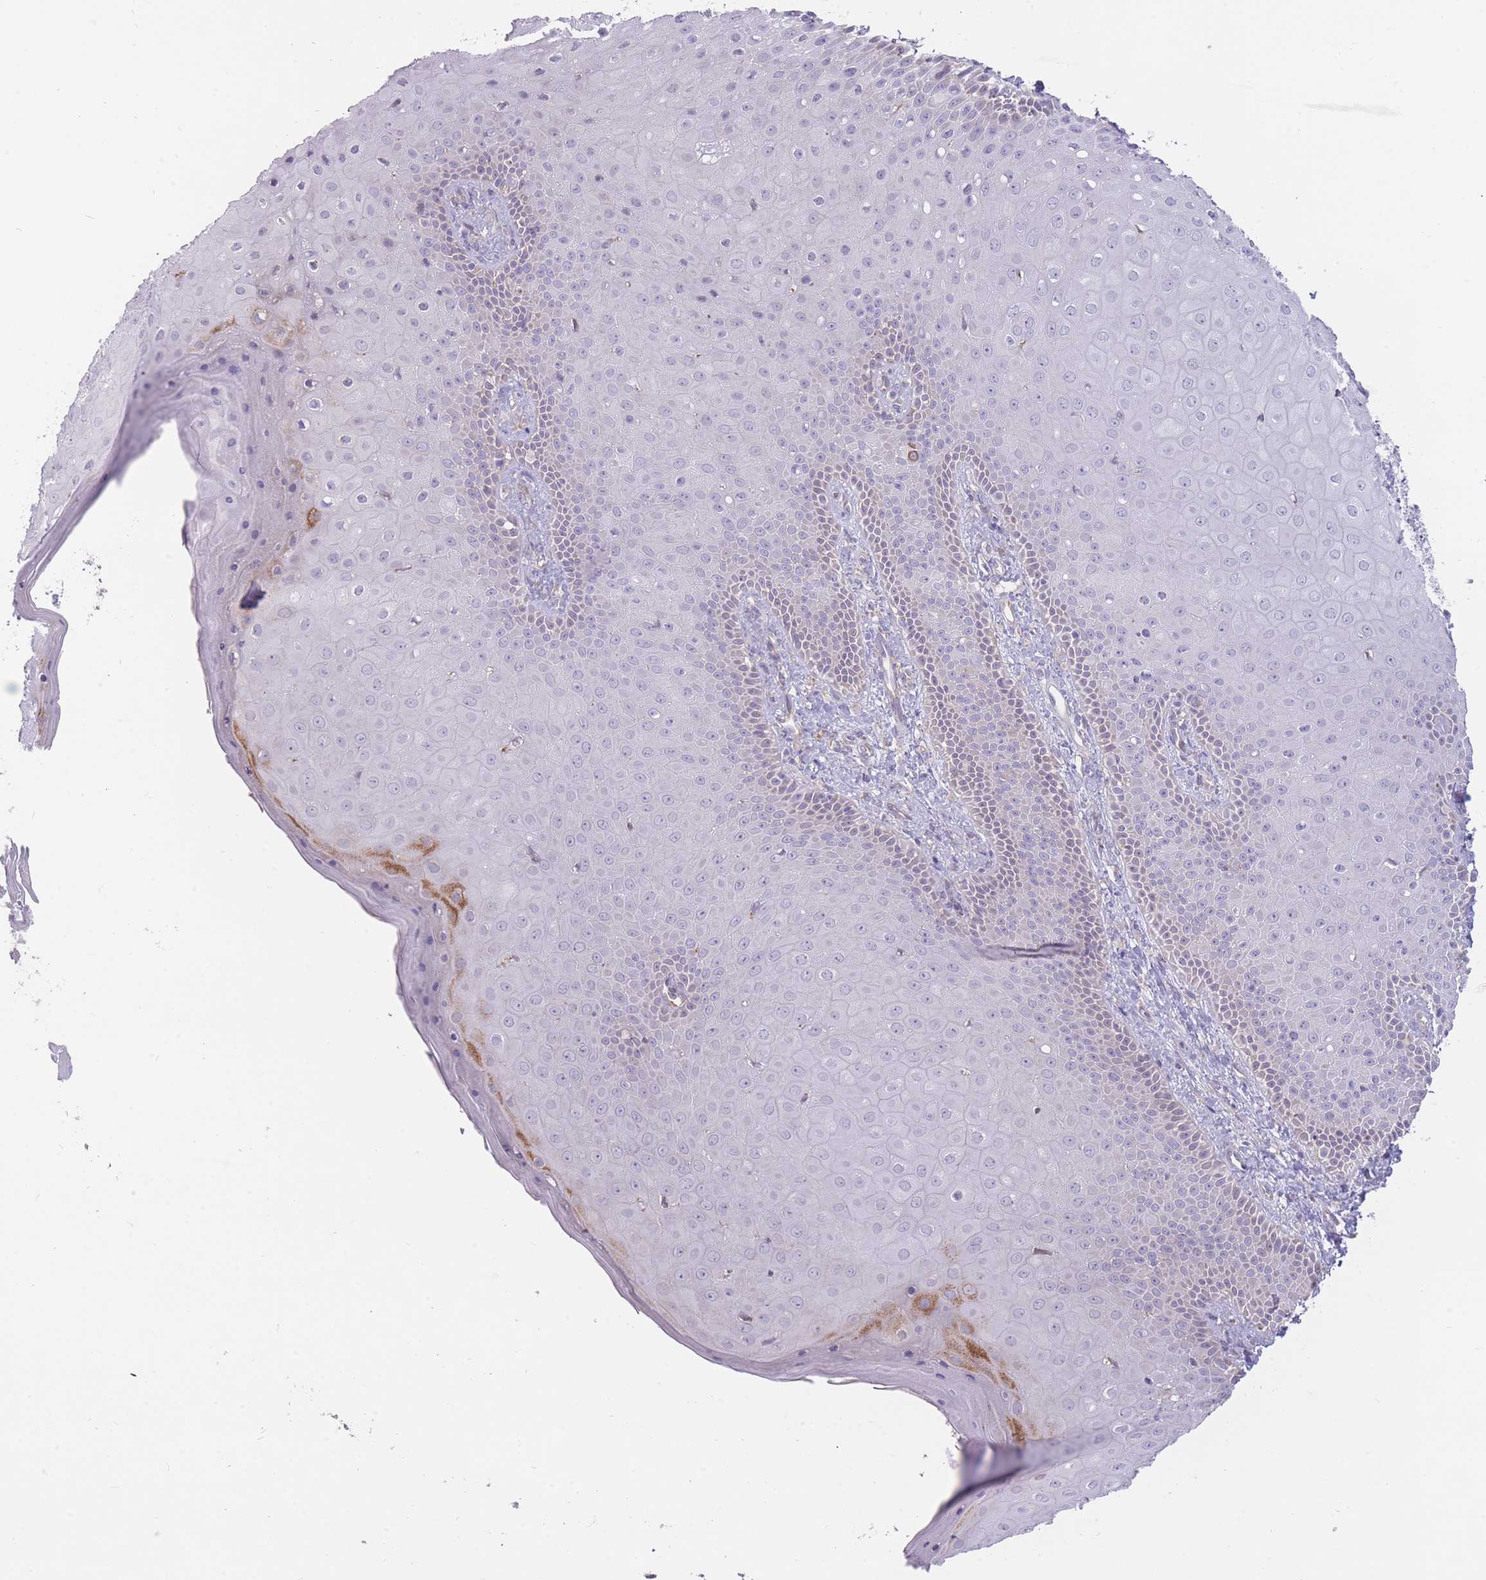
{"staining": {"intensity": "moderate", "quantity": "<25%", "location": "cytoplasmic/membranous"}, "tissue": "skin", "cell_type": "Epidermal cells", "image_type": "normal", "snomed": [{"axis": "morphology", "description": "Normal tissue, NOS"}, {"axis": "topography", "description": "Anal"}], "caption": "A low amount of moderate cytoplasmic/membranous positivity is seen in about <25% of epidermal cells in unremarkable skin.", "gene": "TRAPPC5", "patient": {"sex": "male", "age": 80}}